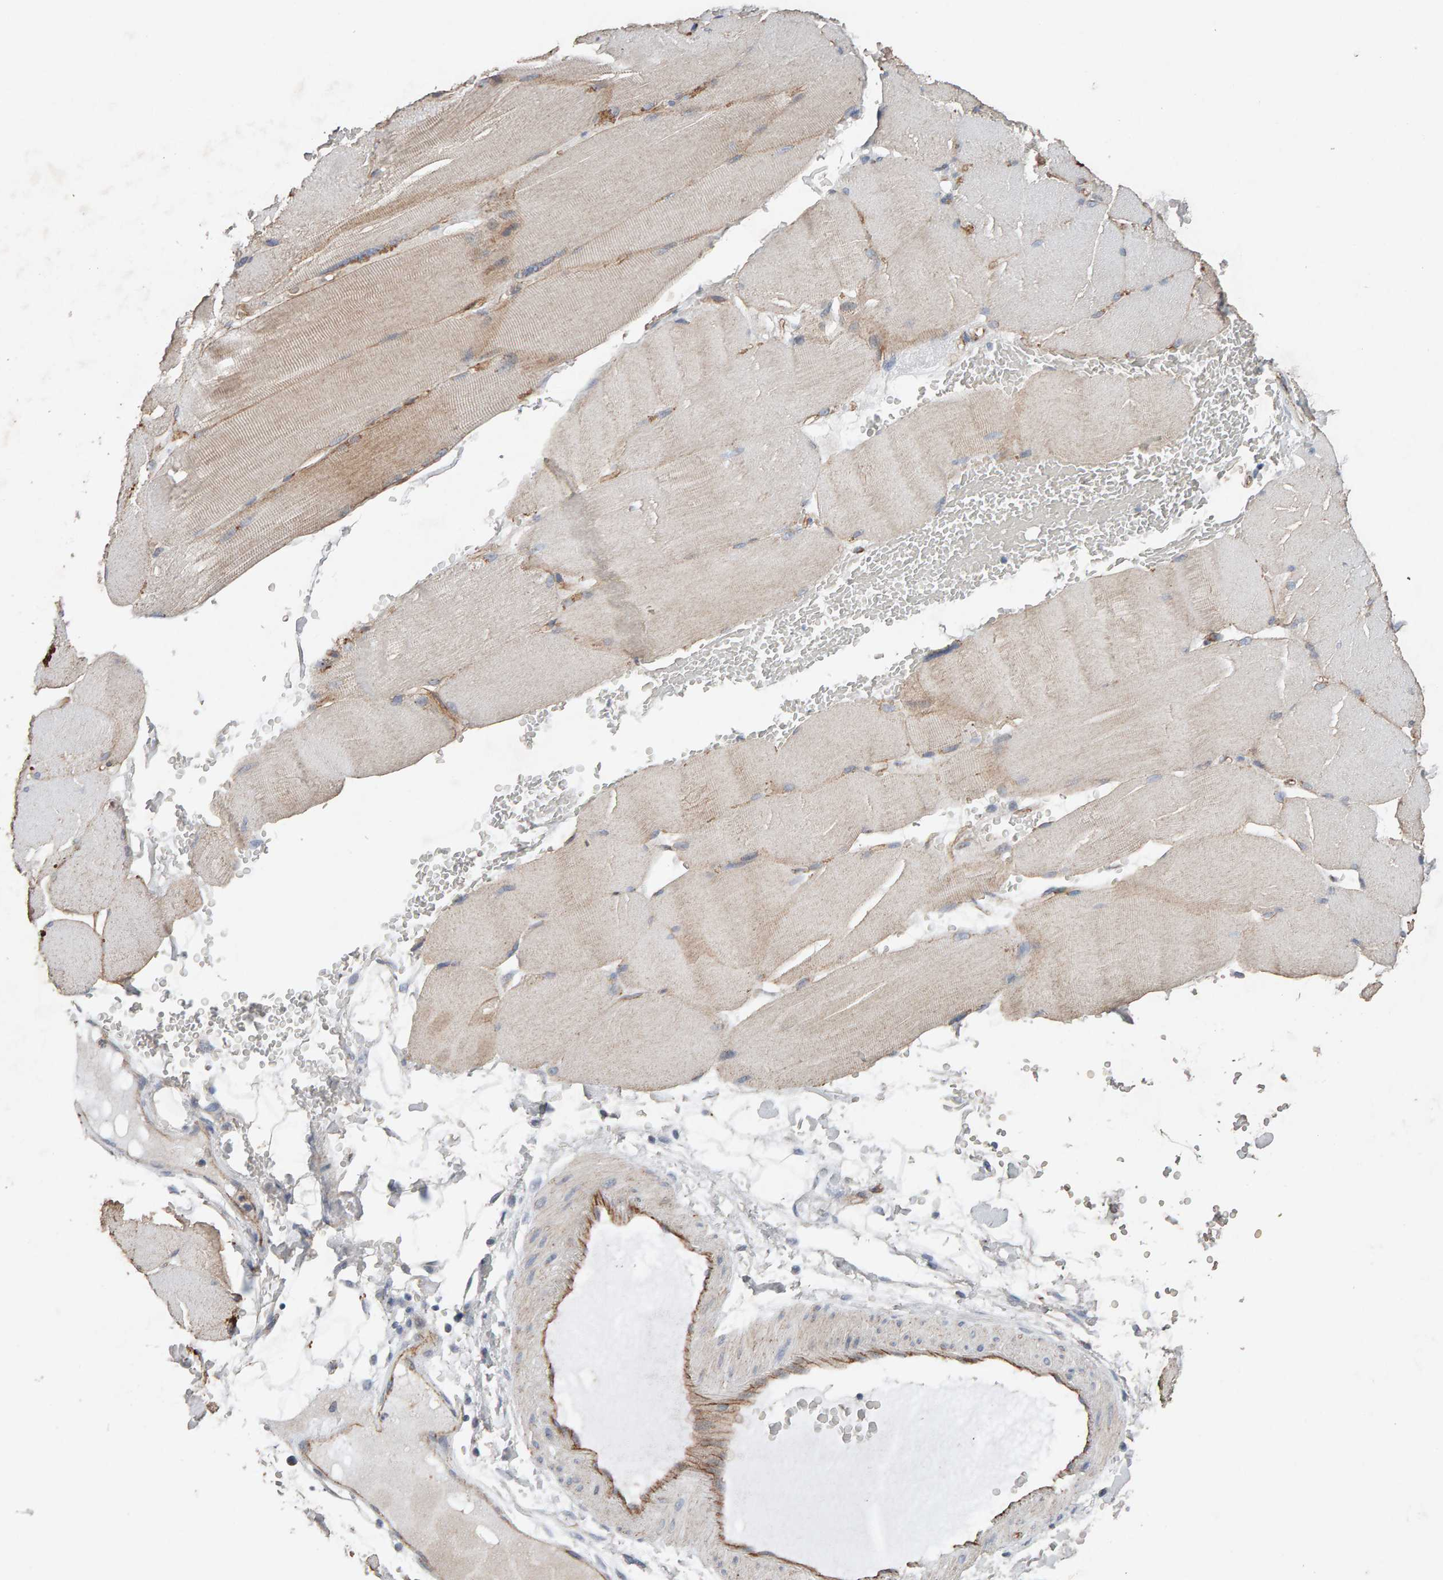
{"staining": {"intensity": "weak", "quantity": "25%-75%", "location": "cytoplasmic/membranous"}, "tissue": "skeletal muscle", "cell_type": "Myocytes", "image_type": "normal", "snomed": [{"axis": "morphology", "description": "Normal tissue, NOS"}, {"axis": "topography", "description": "Skin"}, {"axis": "topography", "description": "Skeletal muscle"}], "caption": "Protein staining demonstrates weak cytoplasmic/membranous expression in approximately 25%-75% of myocytes in unremarkable skeletal muscle.", "gene": "PTPRM", "patient": {"sex": "male", "age": 83}}